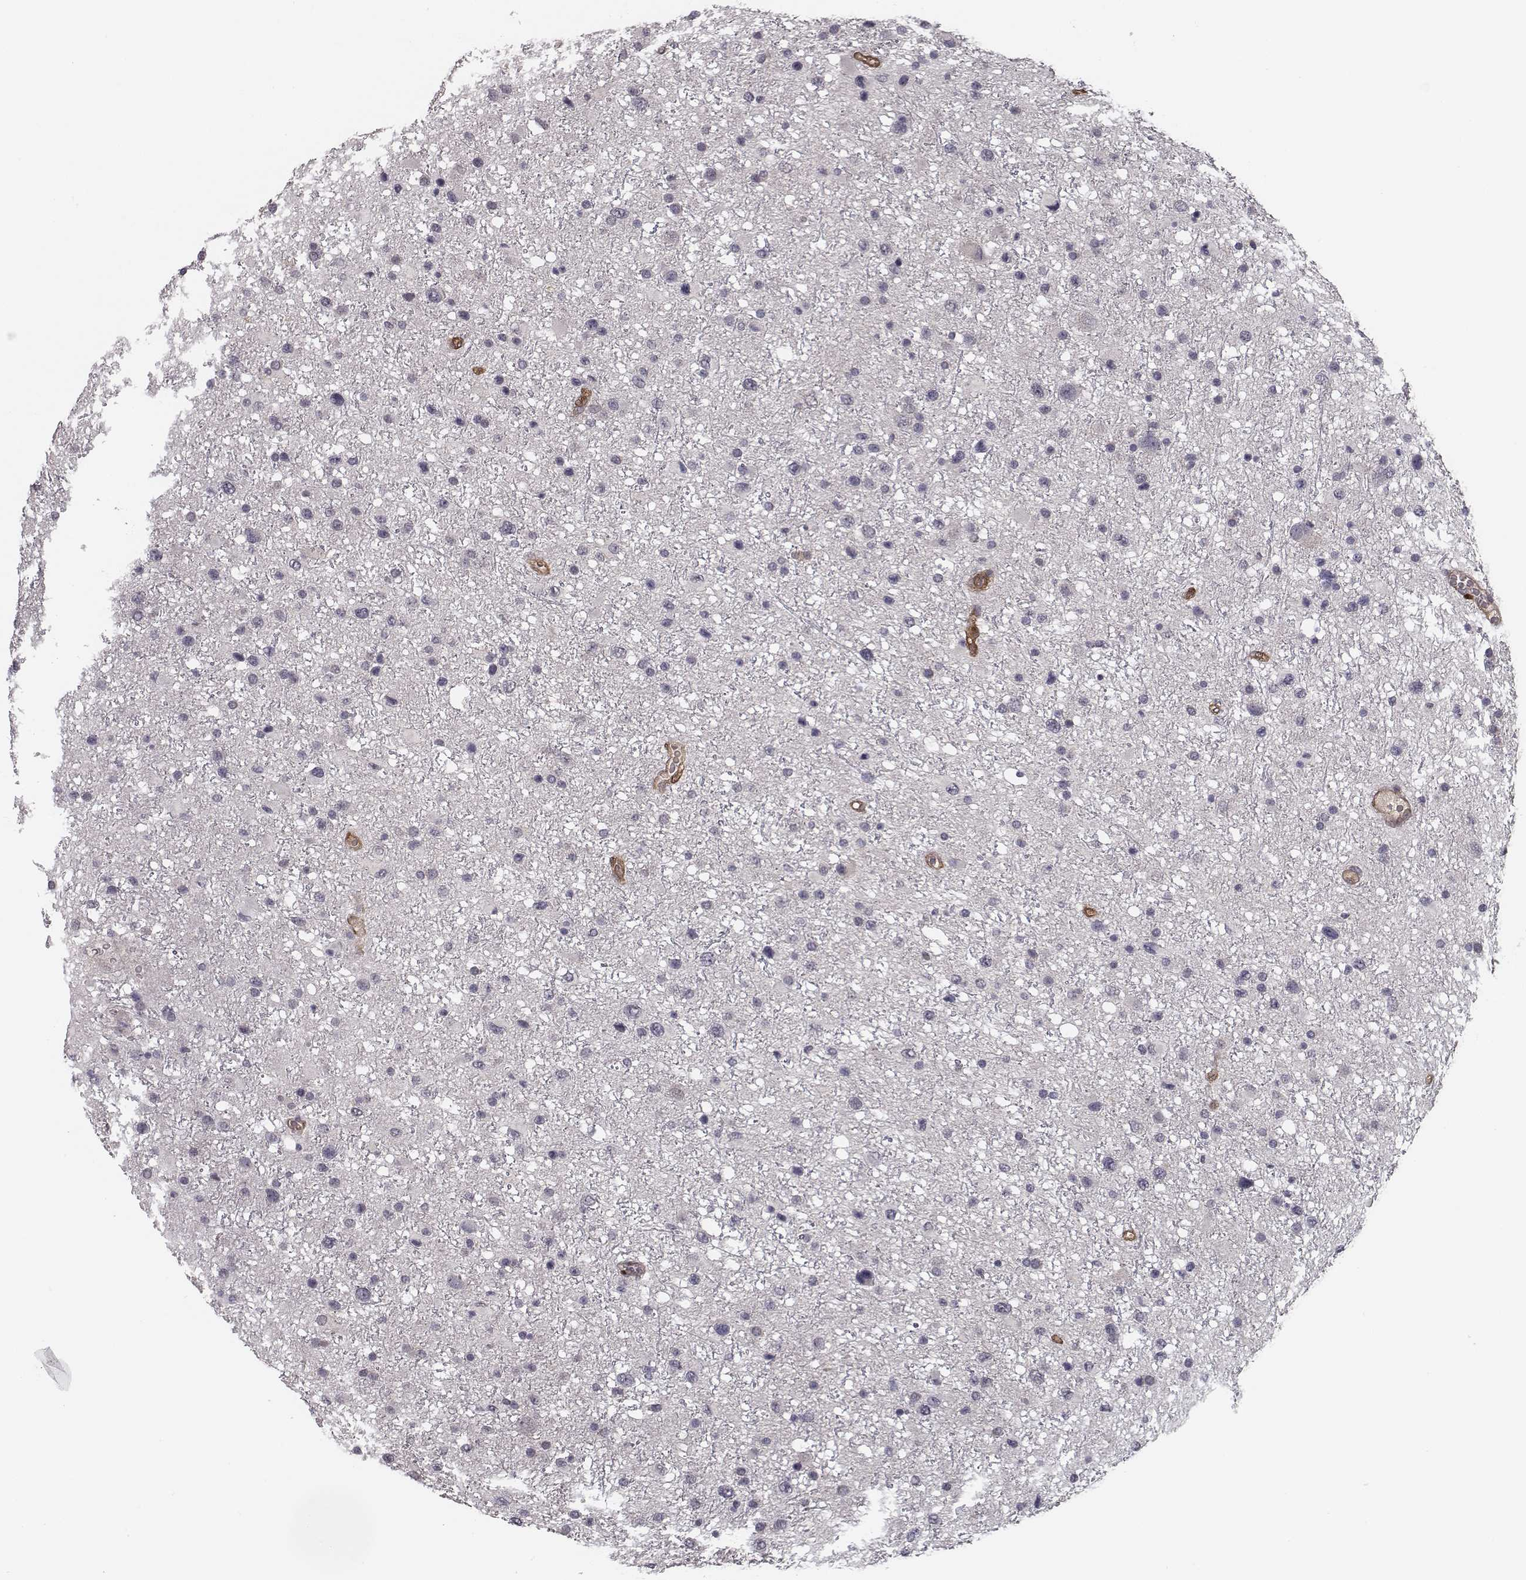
{"staining": {"intensity": "negative", "quantity": "none", "location": "none"}, "tissue": "glioma", "cell_type": "Tumor cells", "image_type": "cancer", "snomed": [{"axis": "morphology", "description": "Glioma, malignant, Low grade"}, {"axis": "topography", "description": "Brain"}], "caption": "This is an immunohistochemistry (IHC) photomicrograph of human glioma. There is no positivity in tumor cells.", "gene": "ISYNA1", "patient": {"sex": "female", "age": 32}}